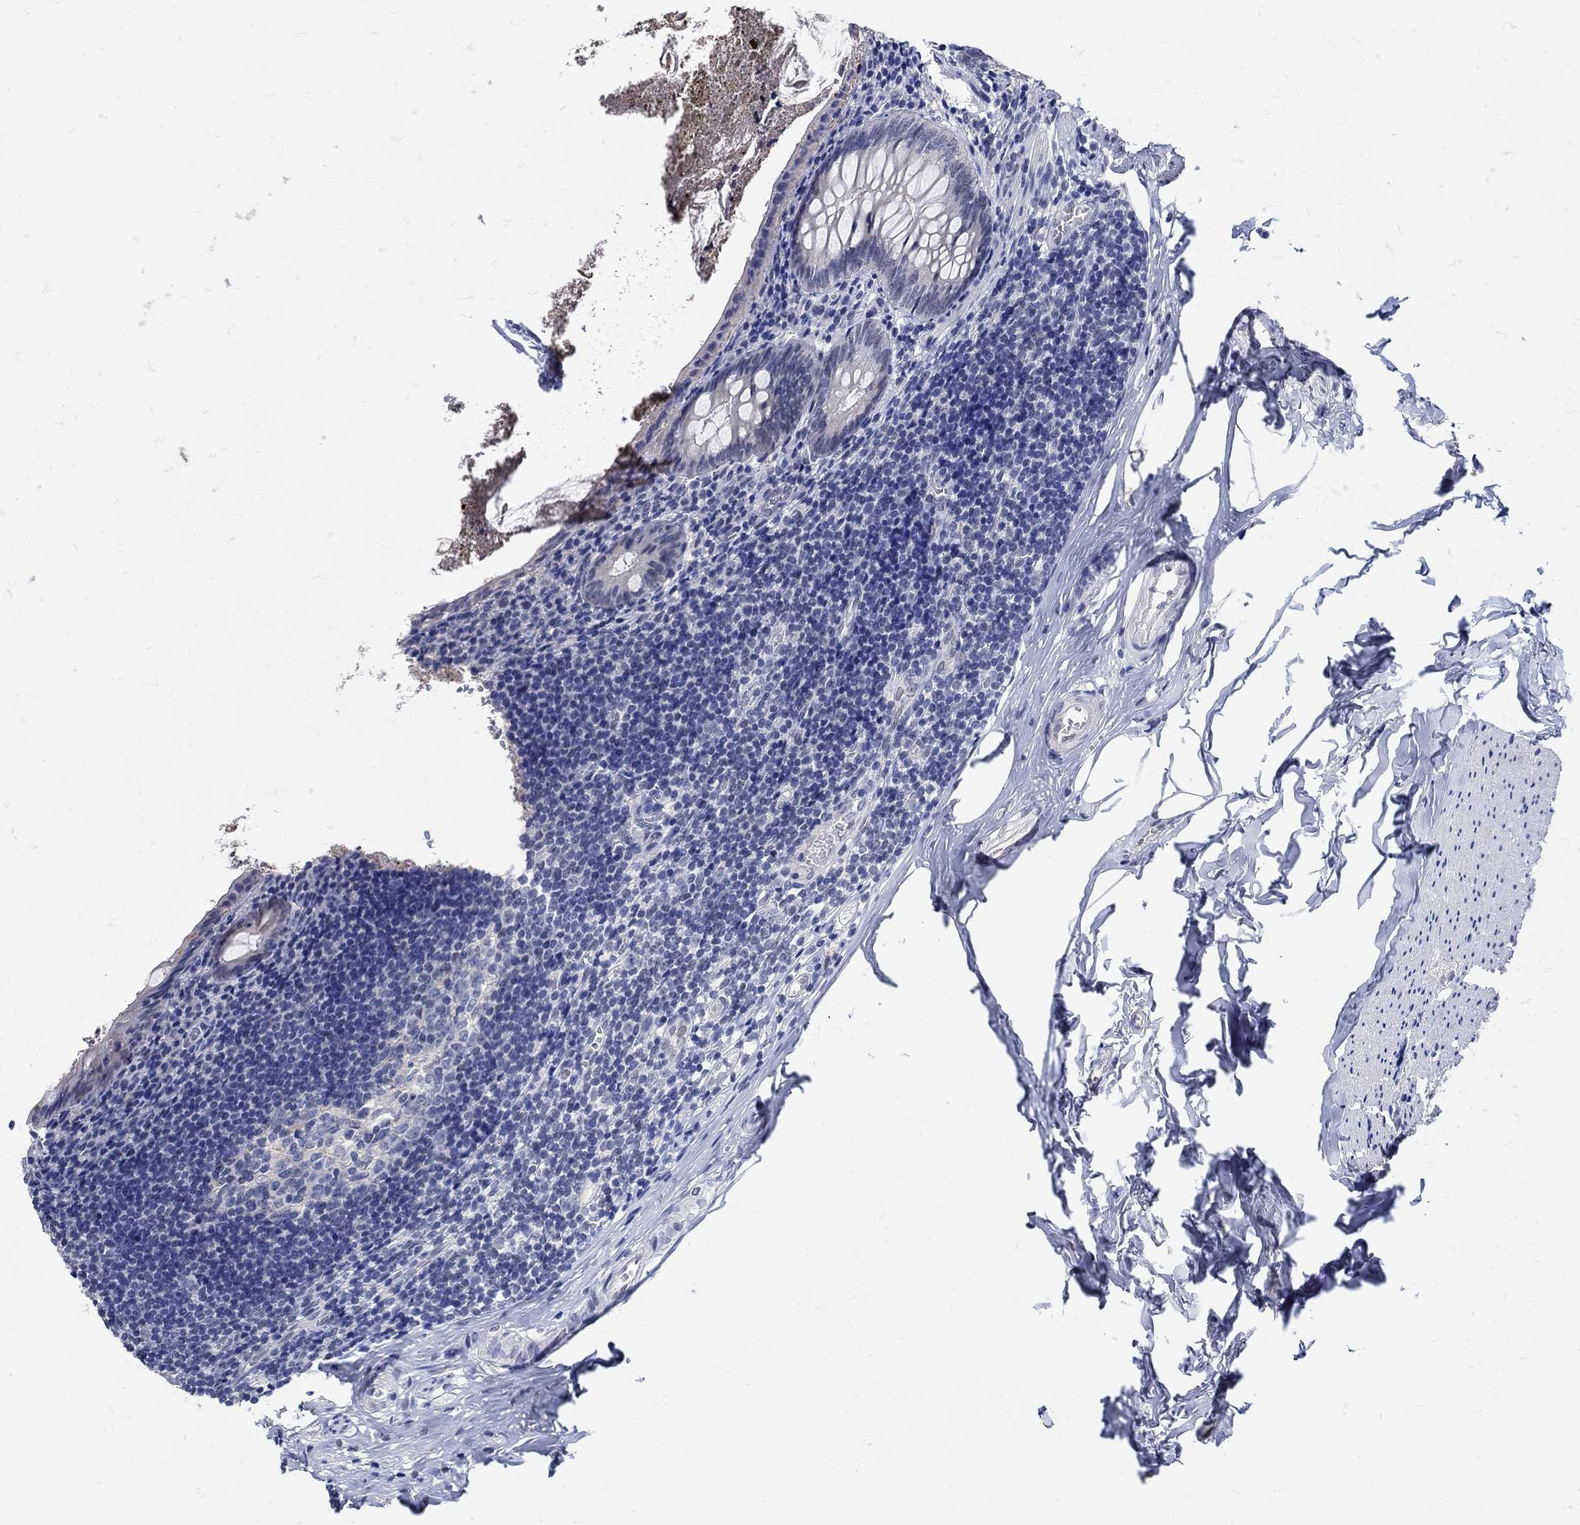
{"staining": {"intensity": "moderate", "quantity": "<25%", "location": "cytoplasmic/membranous"}, "tissue": "appendix", "cell_type": "Glandular cells", "image_type": "normal", "snomed": [{"axis": "morphology", "description": "Normal tissue, NOS"}, {"axis": "topography", "description": "Appendix"}], "caption": "The image exhibits staining of normal appendix, revealing moderate cytoplasmic/membranous protein positivity (brown color) within glandular cells.", "gene": "KCNN3", "patient": {"sex": "female", "age": 23}}